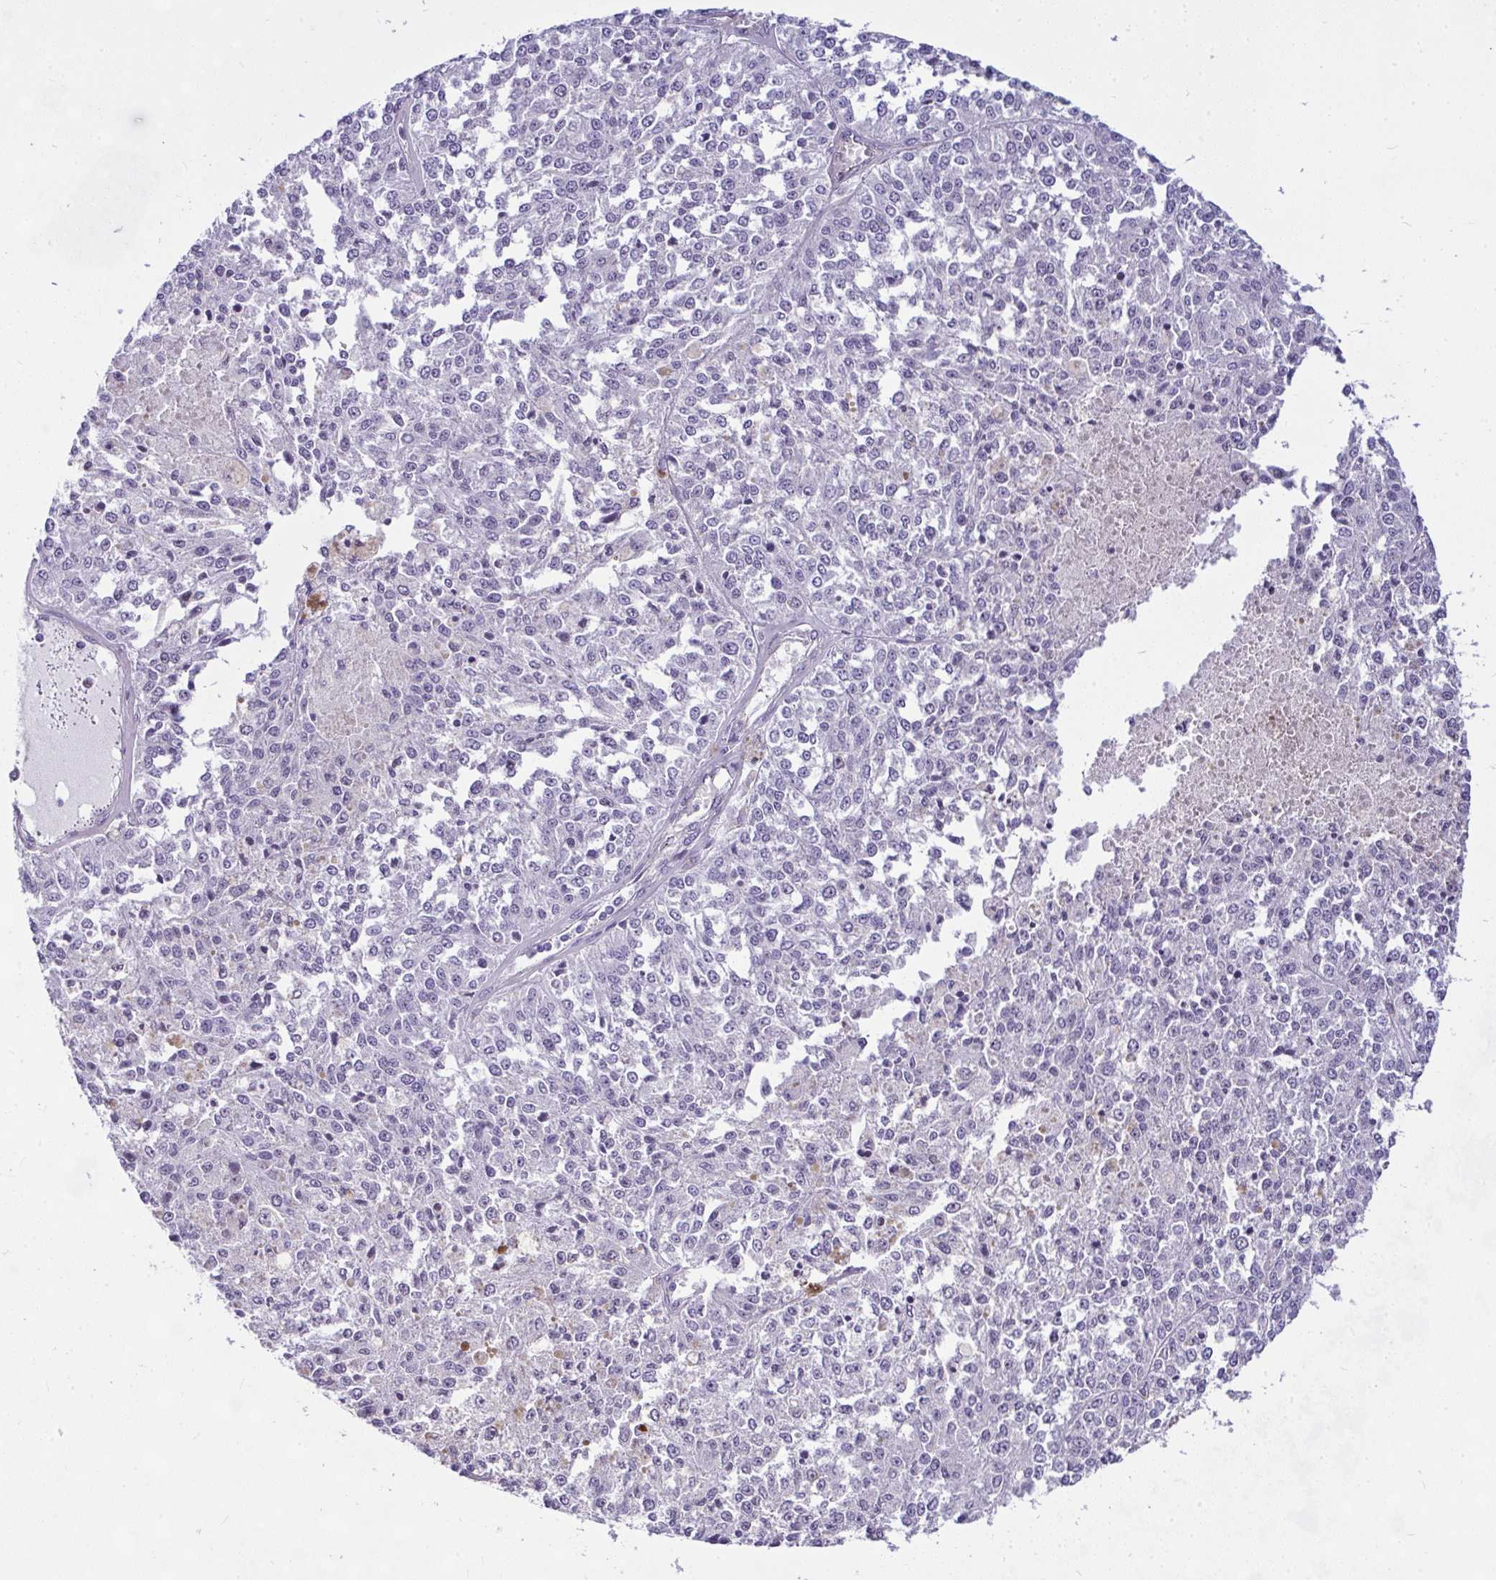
{"staining": {"intensity": "negative", "quantity": "none", "location": "none"}, "tissue": "melanoma", "cell_type": "Tumor cells", "image_type": "cancer", "snomed": [{"axis": "morphology", "description": "Malignant melanoma, Metastatic site"}, {"axis": "topography", "description": "Lymph node"}], "caption": "Human melanoma stained for a protein using immunohistochemistry exhibits no staining in tumor cells.", "gene": "NFXL1", "patient": {"sex": "female", "age": 64}}